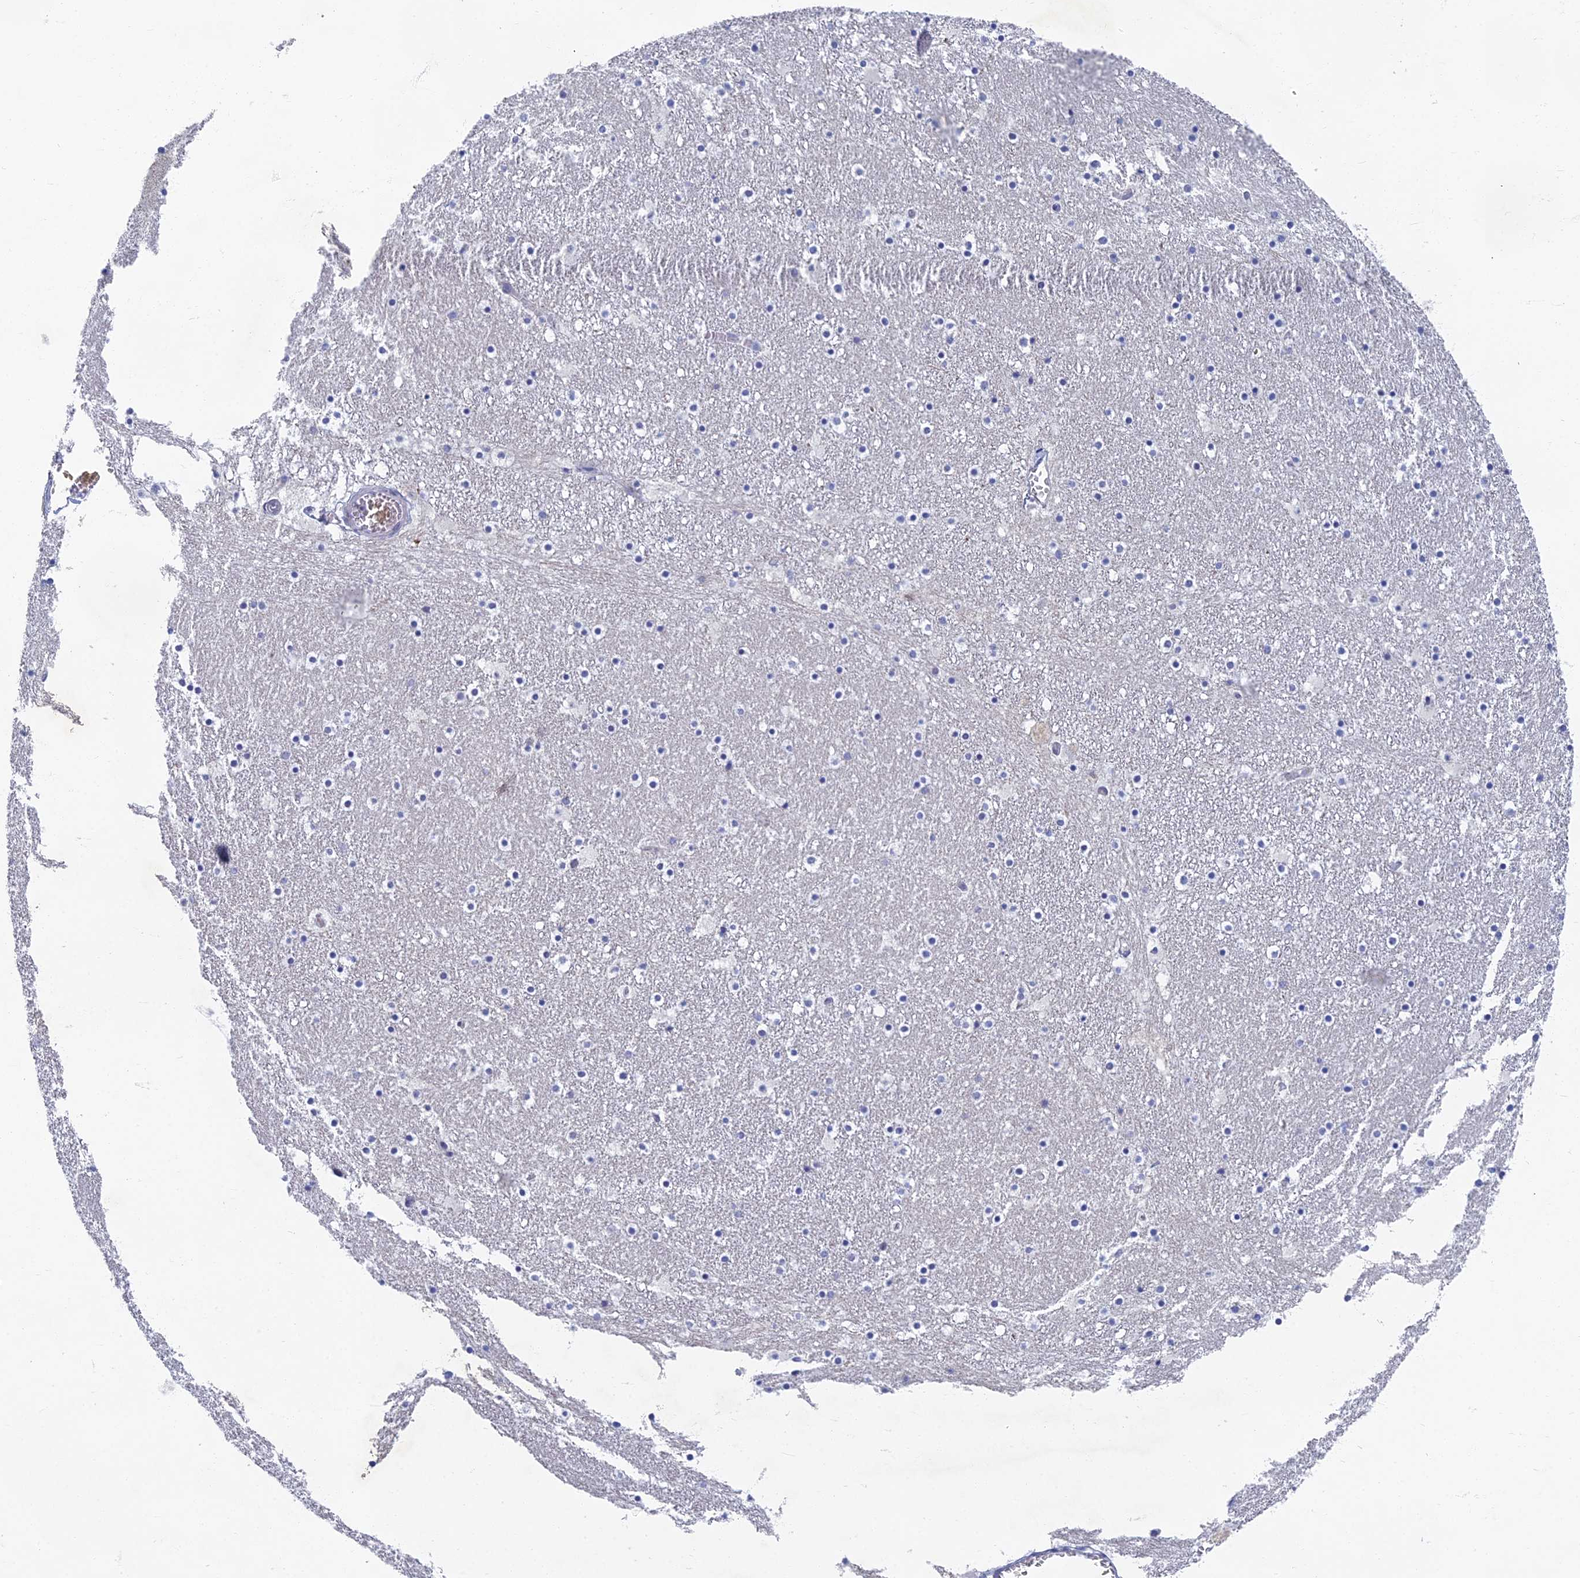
{"staining": {"intensity": "negative", "quantity": "none", "location": "none"}, "tissue": "caudate", "cell_type": "Glial cells", "image_type": "normal", "snomed": [{"axis": "morphology", "description": "Normal tissue, NOS"}, {"axis": "topography", "description": "Lateral ventricle wall"}], "caption": "Immunohistochemistry (IHC) micrograph of unremarkable human caudate stained for a protein (brown), which shows no staining in glial cells.", "gene": "SPIN4", "patient": {"sex": "male", "age": 45}}